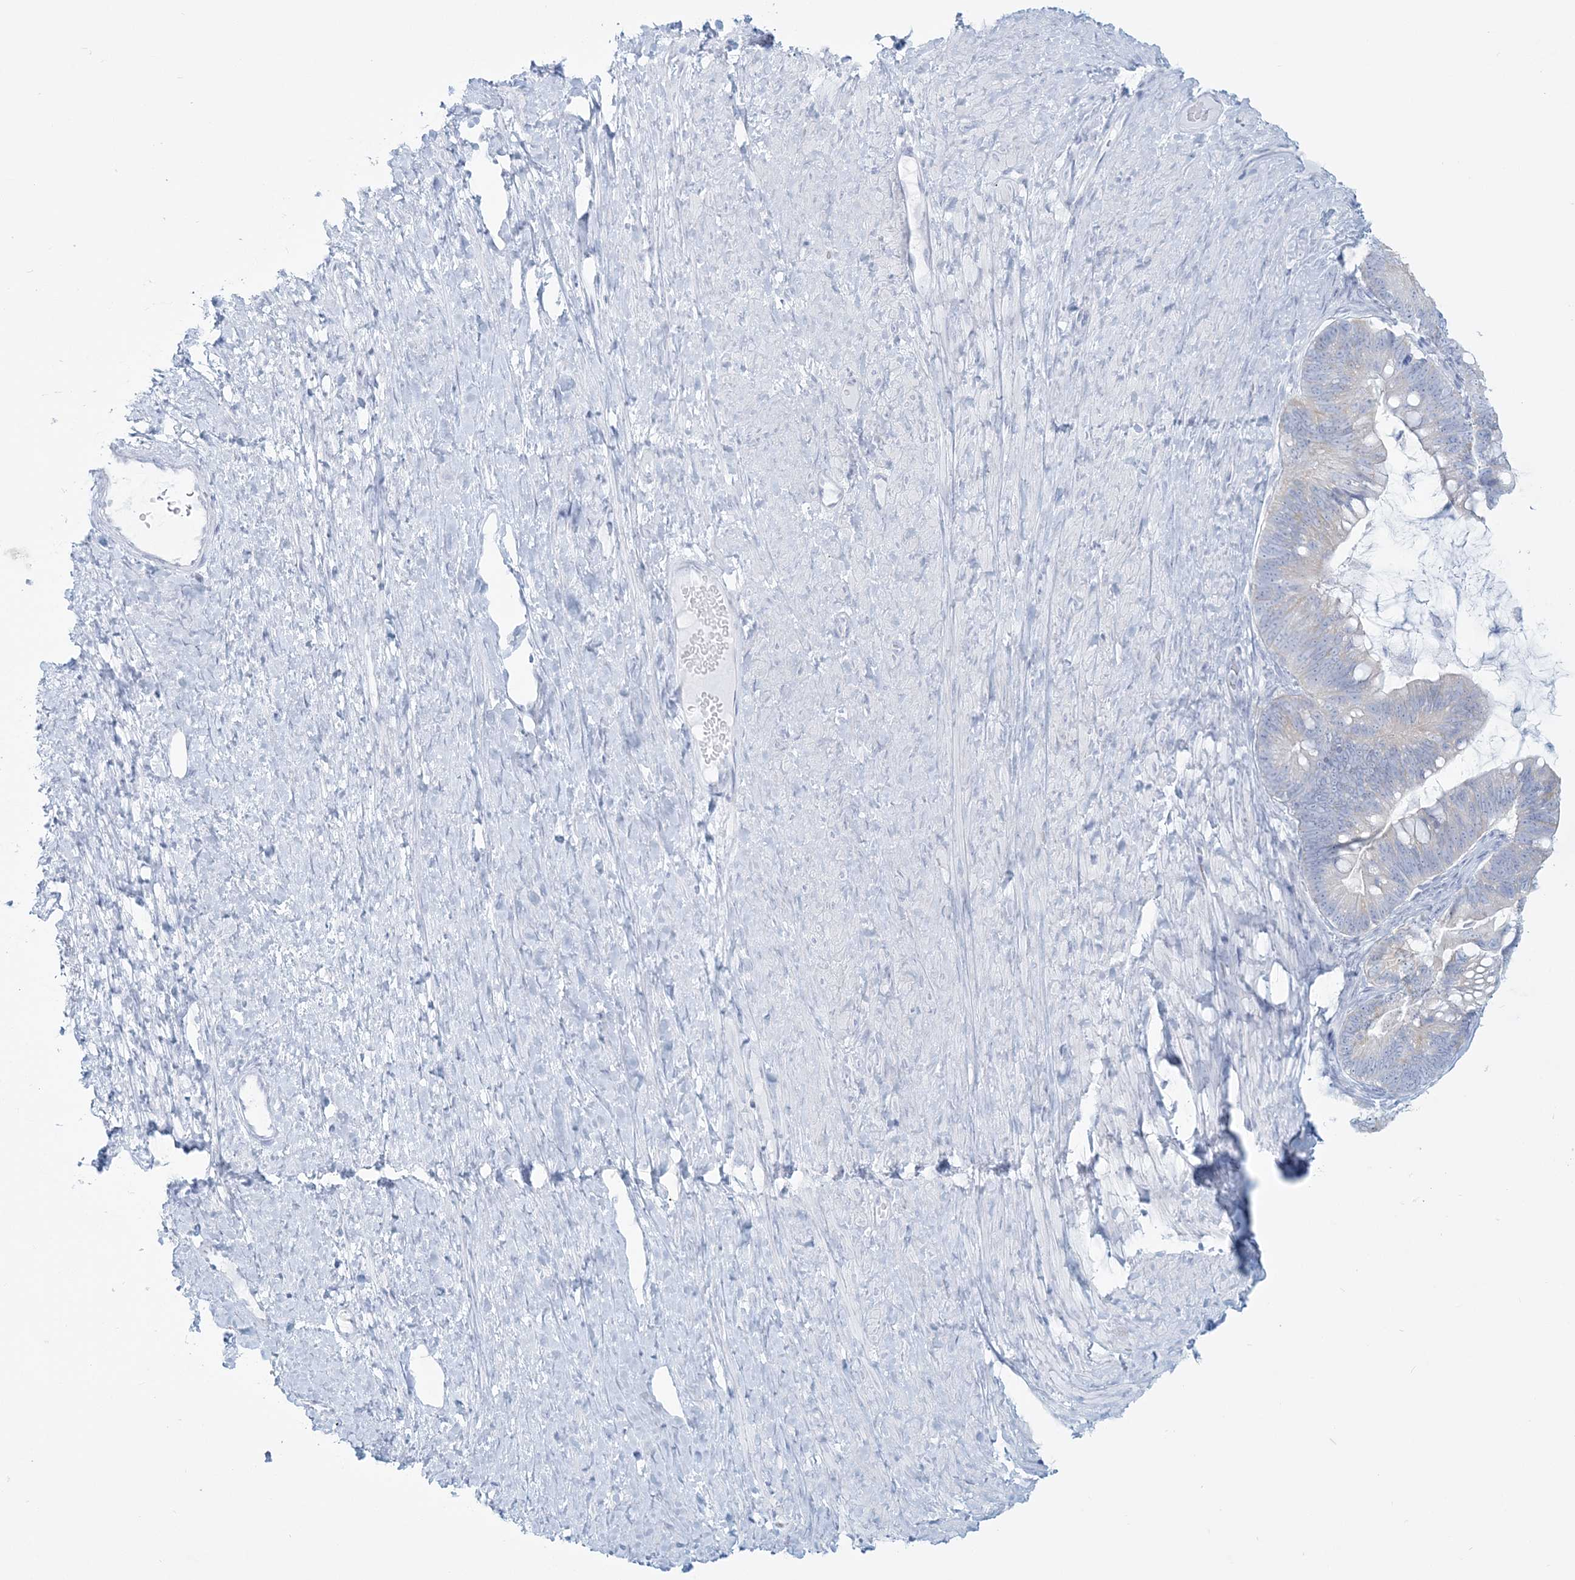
{"staining": {"intensity": "negative", "quantity": "none", "location": "none"}, "tissue": "ovarian cancer", "cell_type": "Tumor cells", "image_type": "cancer", "snomed": [{"axis": "morphology", "description": "Cystadenocarcinoma, mucinous, NOS"}, {"axis": "topography", "description": "Ovary"}], "caption": "This is an IHC photomicrograph of human ovarian cancer (mucinous cystadenocarcinoma). There is no positivity in tumor cells.", "gene": "ADGB", "patient": {"sex": "female", "age": 61}}